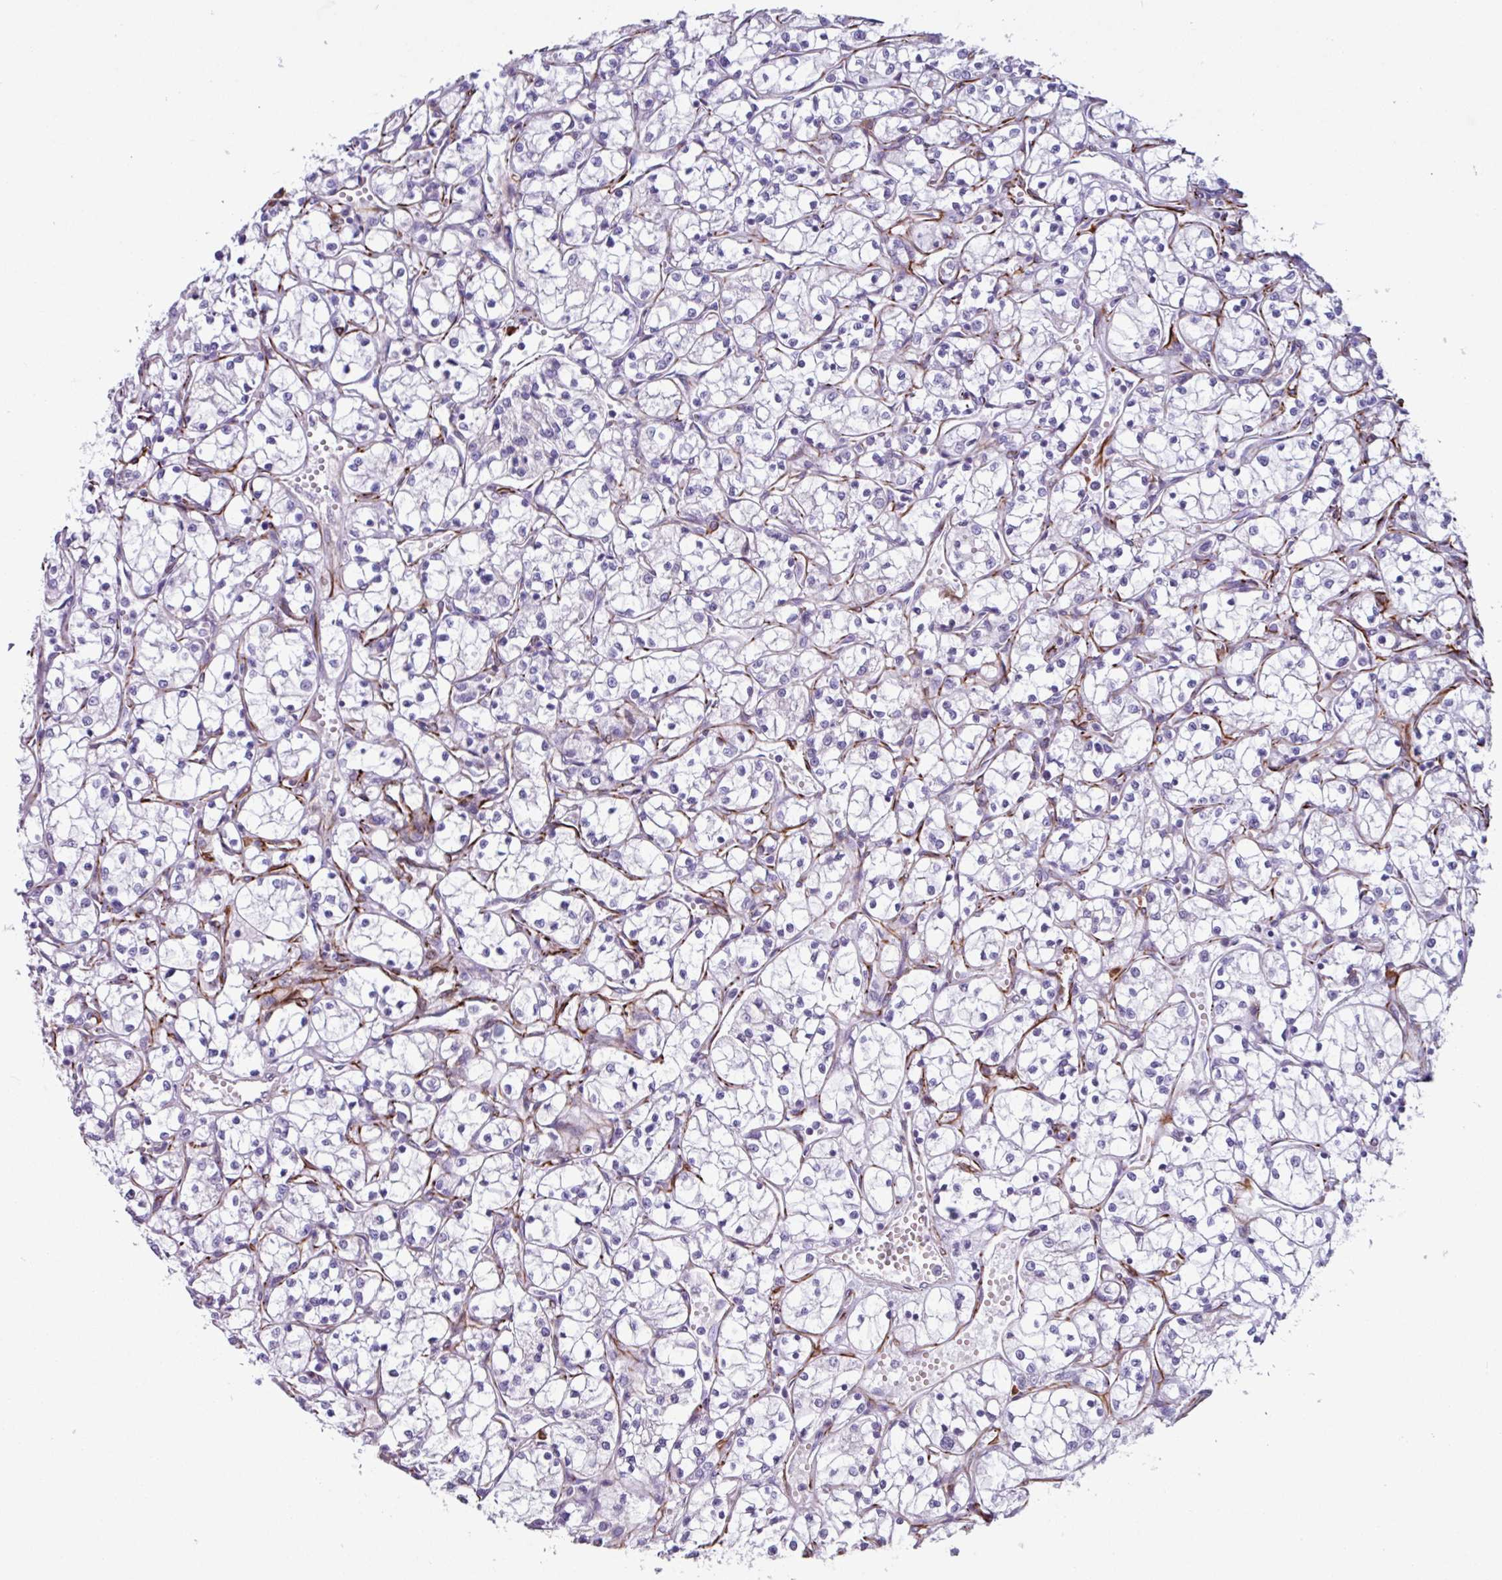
{"staining": {"intensity": "negative", "quantity": "none", "location": "none"}, "tissue": "renal cancer", "cell_type": "Tumor cells", "image_type": "cancer", "snomed": [{"axis": "morphology", "description": "Adenocarcinoma, NOS"}, {"axis": "topography", "description": "Kidney"}], "caption": "This is an IHC histopathology image of human renal cancer. There is no expression in tumor cells.", "gene": "BTD", "patient": {"sex": "female", "age": 69}}